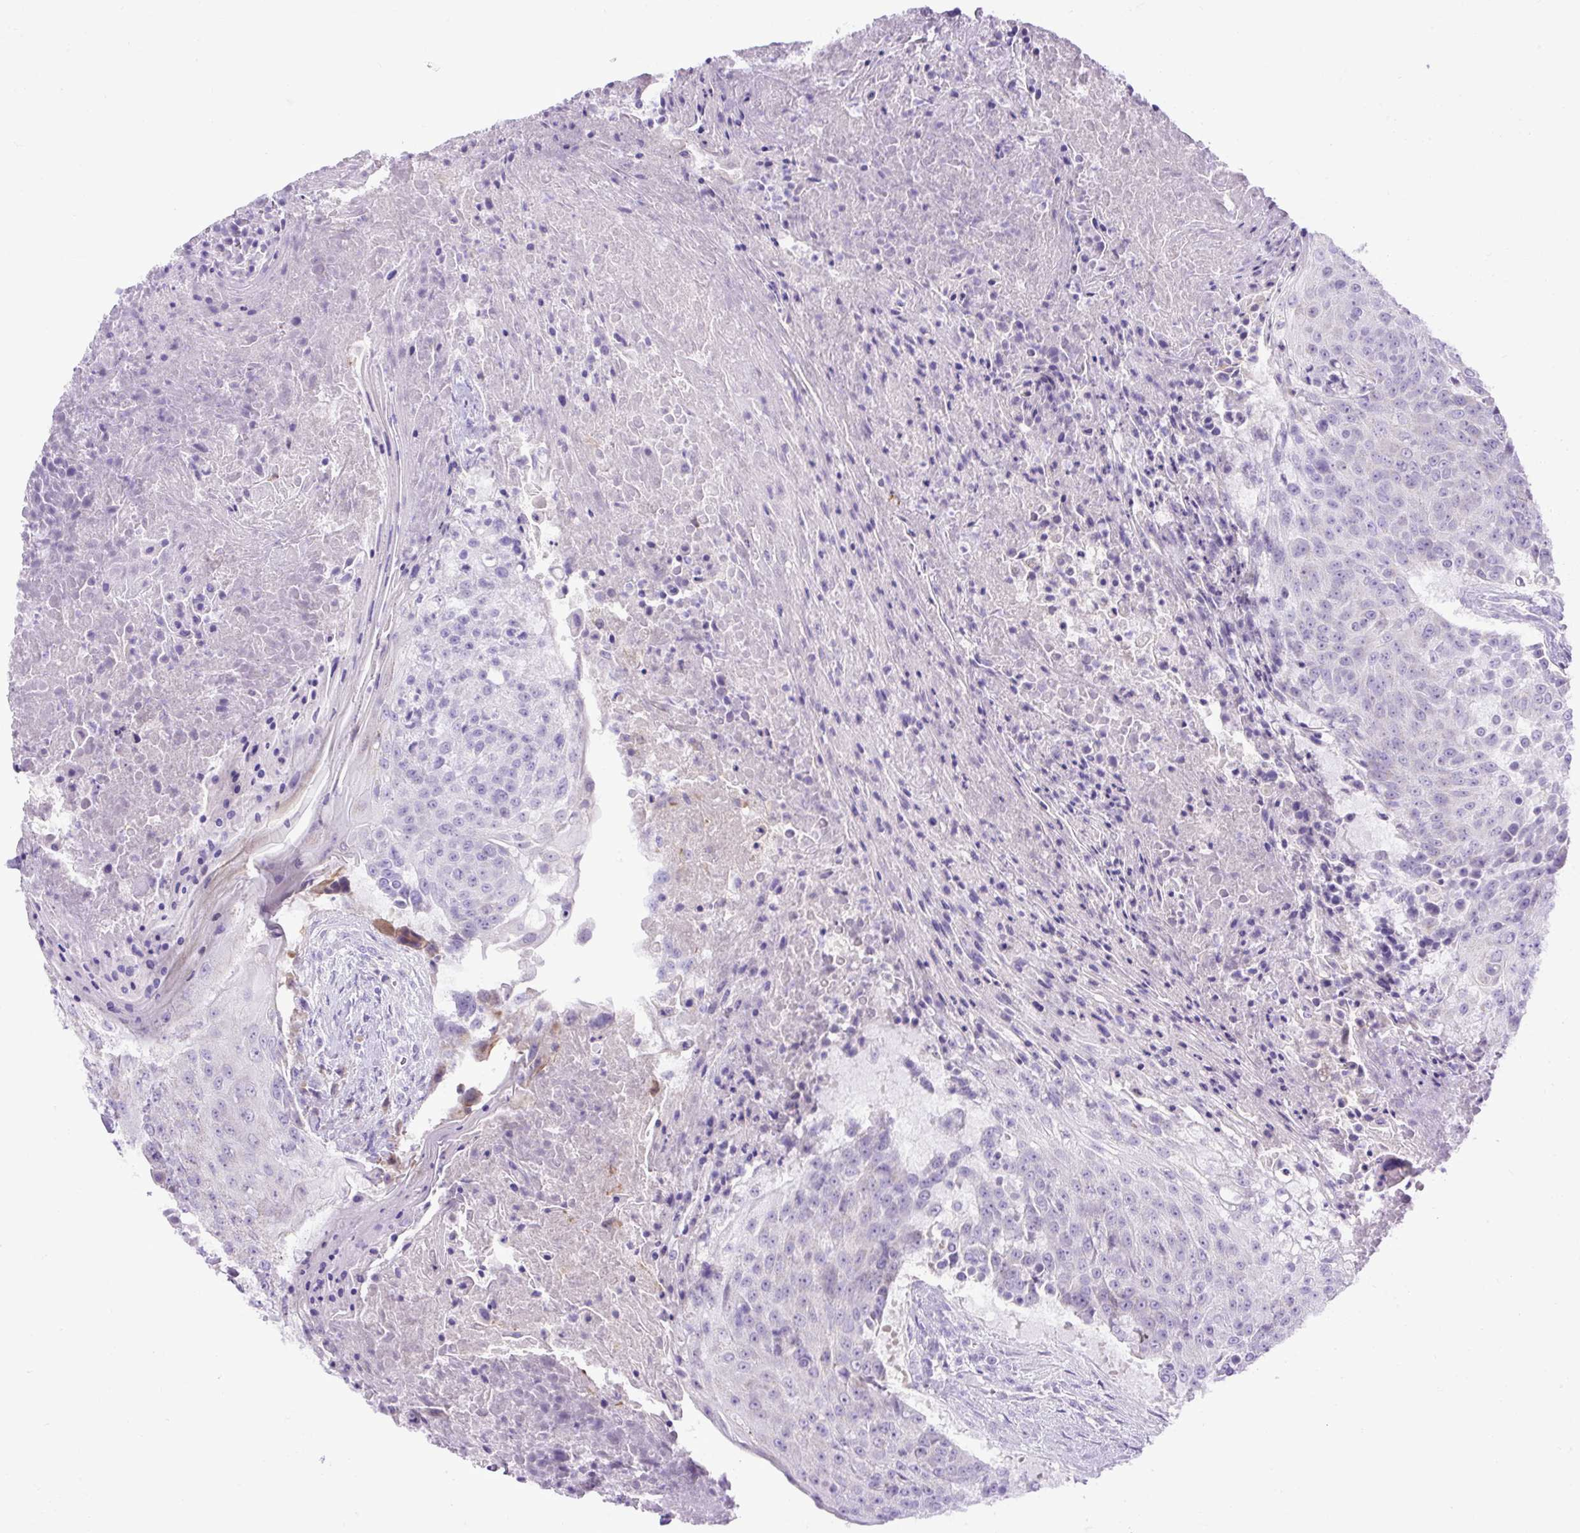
{"staining": {"intensity": "negative", "quantity": "none", "location": "none"}, "tissue": "urothelial cancer", "cell_type": "Tumor cells", "image_type": "cancer", "snomed": [{"axis": "morphology", "description": "Urothelial carcinoma, High grade"}, {"axis": "topography", "description": "Urinary bladder"}], "caption": "Protein analysis of urothelial cancer reveals no significant positivity in tumor cells.", "gene": "SPTBN5", "patient": {"sex": "female", "age": 63}}